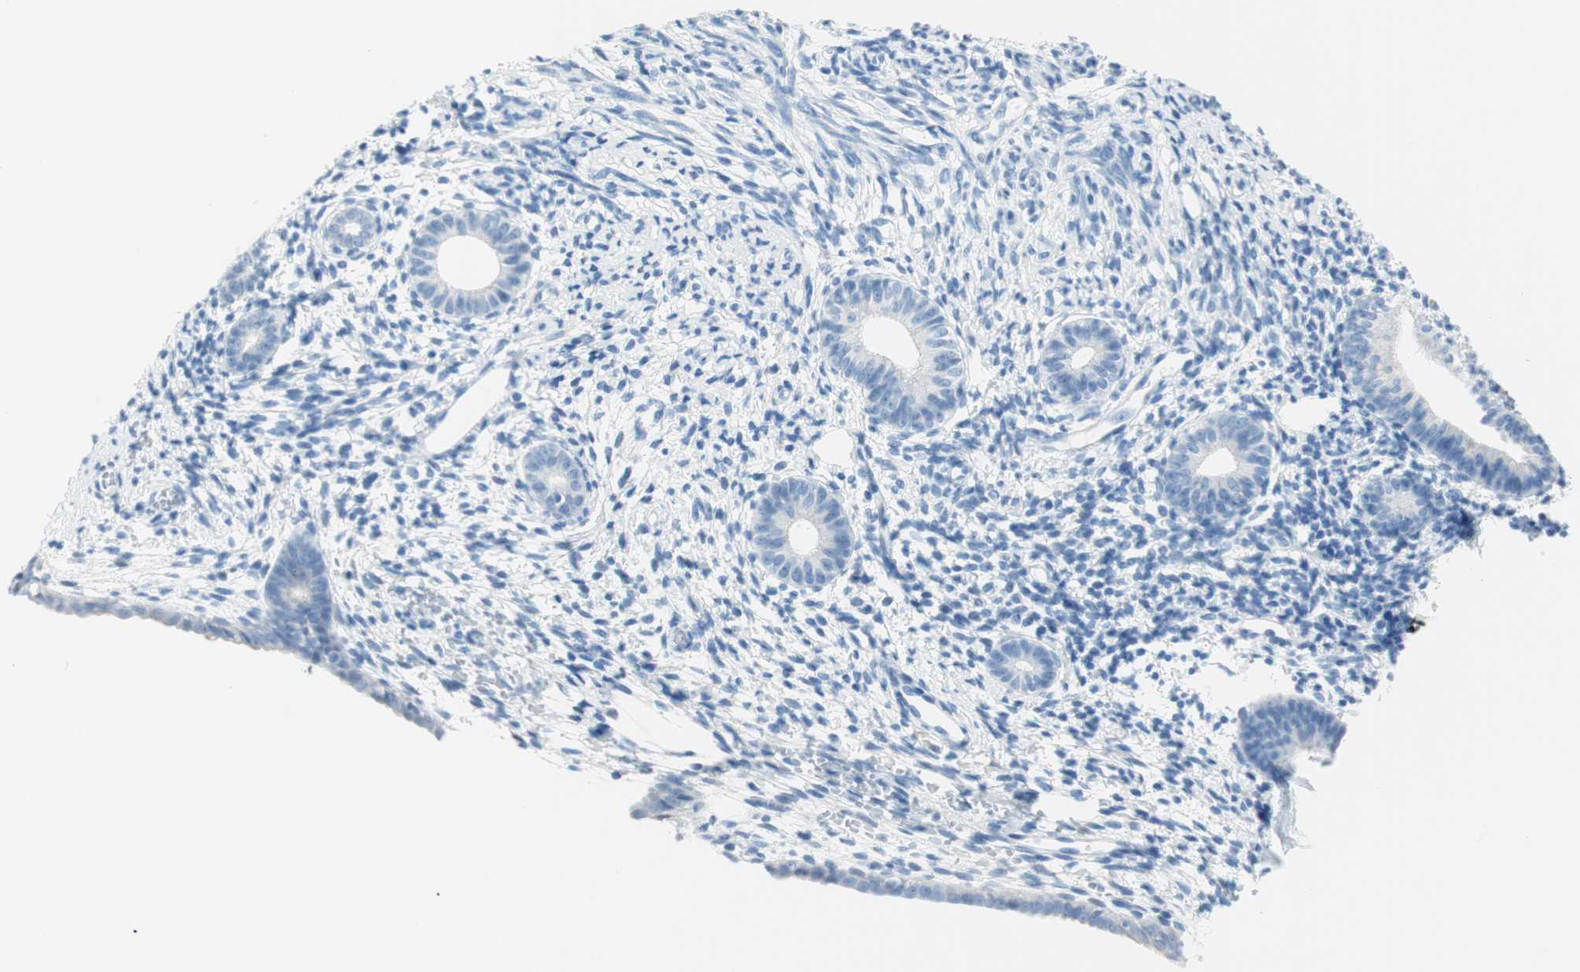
{"staining": {"intensity": "negative", "quantity": "none", "location": "none"}, "tissue": "endometrium", "cell_type": "Cells in endometrial stroma", "image_type": "normal", "snomed": [{"axis": "morphology", "description": "Normal tissue, NOS"}, {"axis": "topography", "description": "Endometrium"}], "caption": "This is an immunohistochemistry micrograph of benign endometrium. There is no staining in cells in endometrial stroma.", "gene": "TNFRSF13C", "patient": {"sex": "female", "age": 71}}